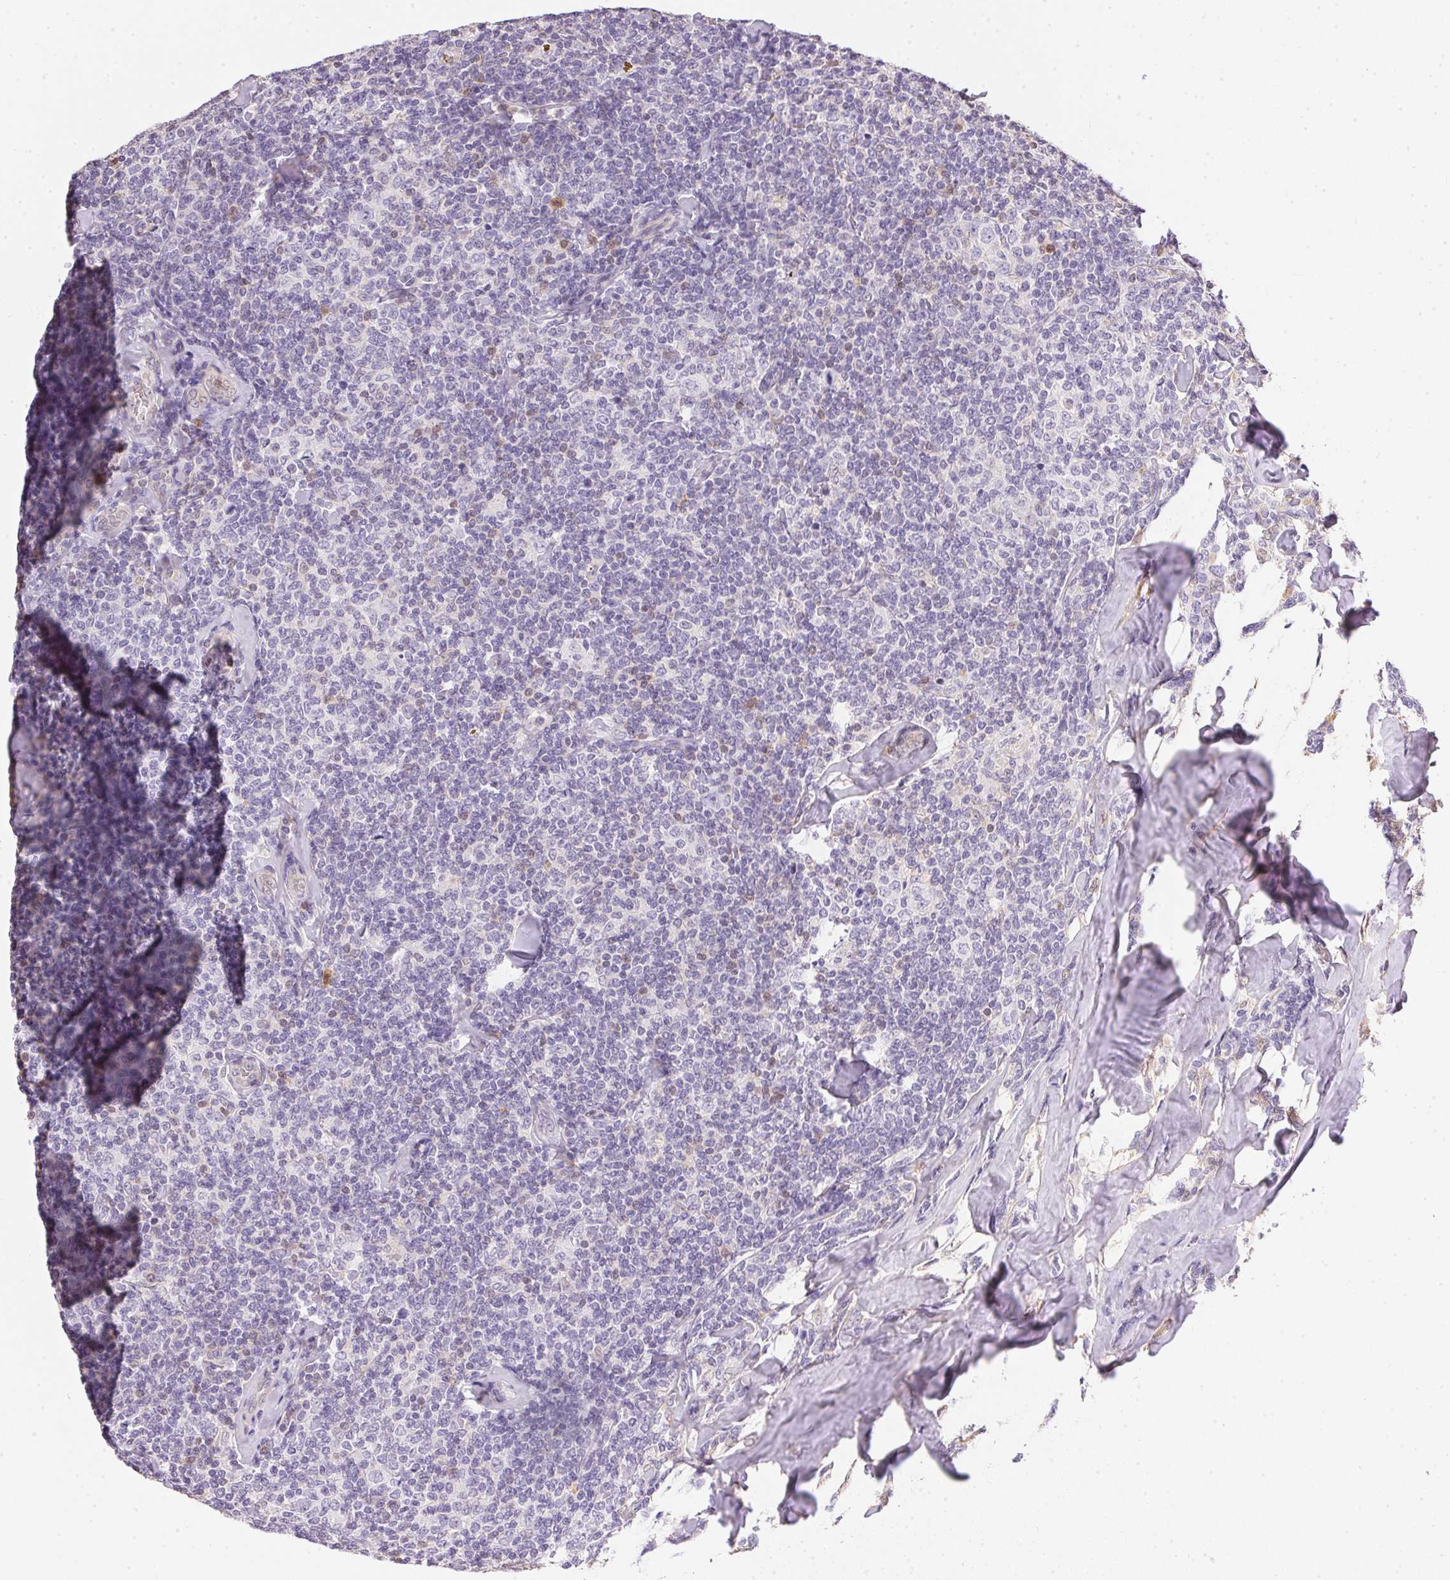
{"staining": {"intensity": "negative", "quantity": "none", "location": "none"}, "tissue": "lymphoma", "cell_type": "Tumor cells", "image_type": "cancer", "snomed": [{"axis": "morphology", "description": "Malignant lymphoma, non-Hodgkin's type, Low grade"}, {"axis": "topography", "description": "Lymph node"}], "caption": "This micrograph is of lymphoma stained with immunohistochemistry to label a protein in brown with the nuclei are counter-stained blue. There is no positivity in tumor cells.", "gene": "S100A3", "patient": {"sex": "female", "age": 56}}